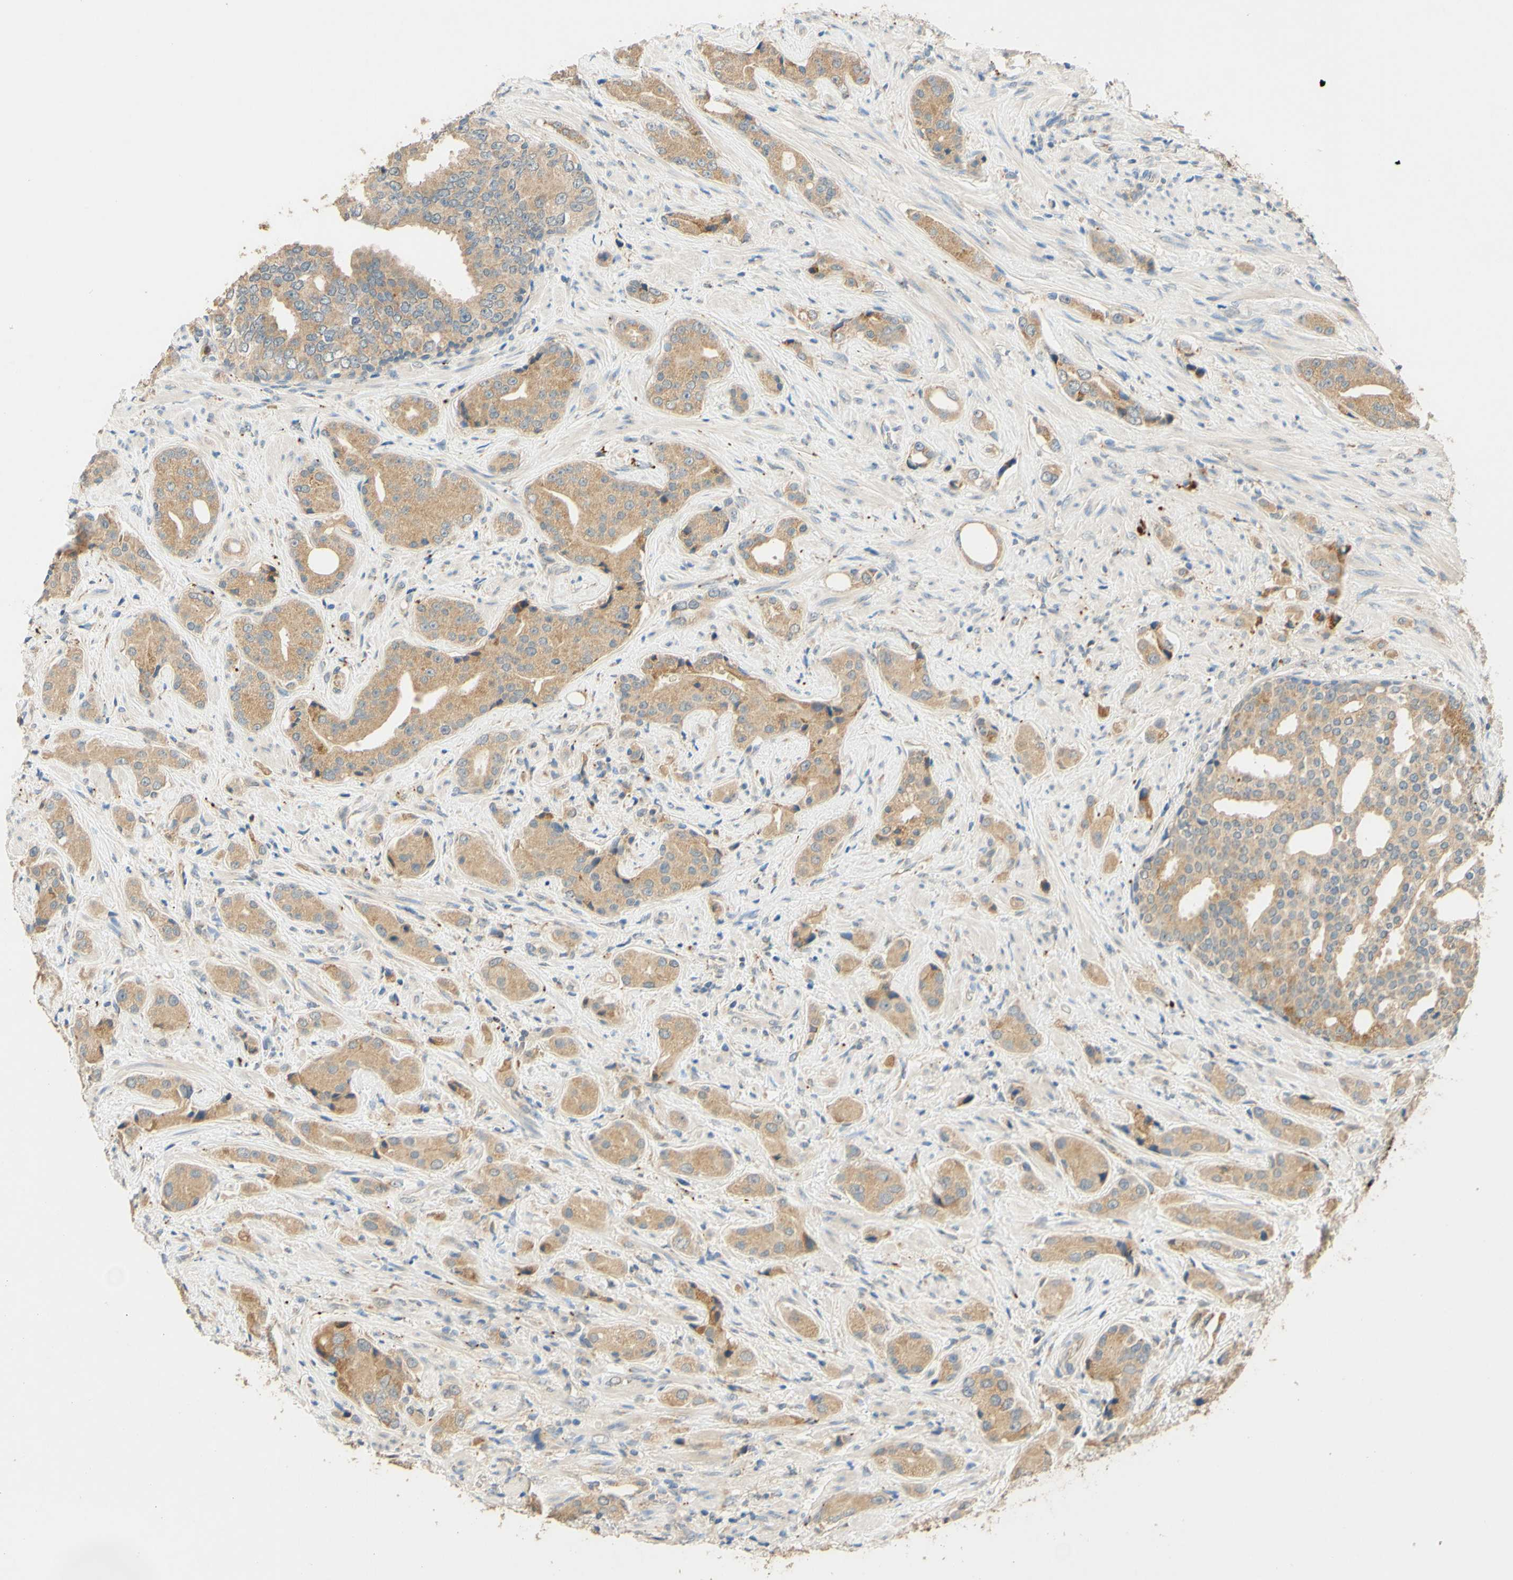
{"staining": {"intensity": "moderate", "quantity": ">75%", "location": "cytoplasmic/membranous"}, "tissue": "prostate cancer", "cell_type": "Tumor cells", "image_type": "cancer", "snomed": [{"axis": "morphology", "description": "Adenocarcinoma, High grade"}, {"axis": "topography", "description": "Prostate"}], "caption": "This is a histology image of IHC staining of prostate high-grade adenocarcinoma, which shows moderate staining in the cytoplasmic/membranous of tumor cells.", "gene": "ENTREP2", "patient": {"sex": "male", "age": 71}}